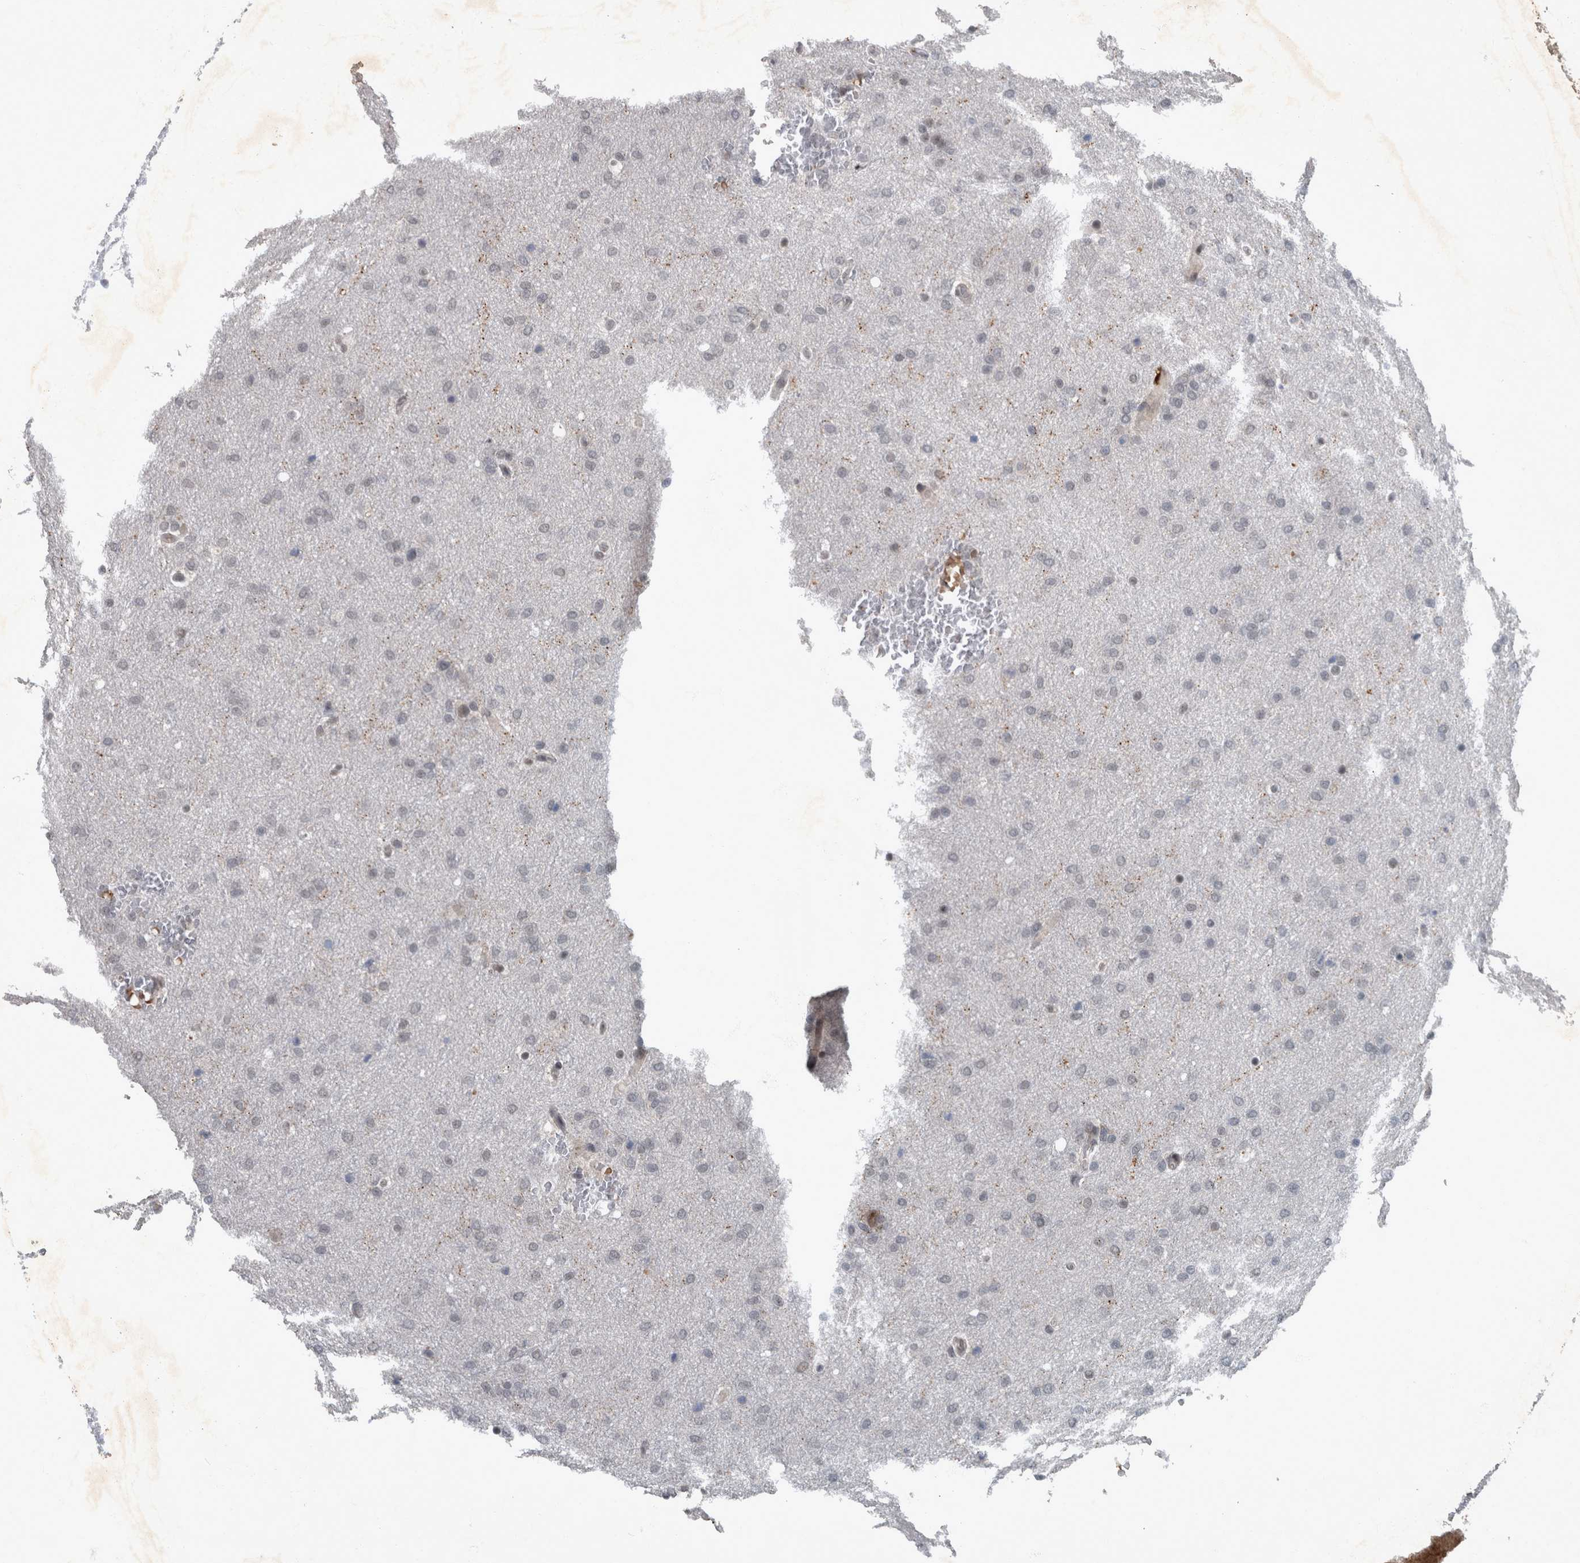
{"staining": {"intensity": "weak", "quantity": "<25%", "location": "nuclear"}, "tissue": "glioma", "cell_type": "Tumor cells", "image_type": "cancer", "snomed": [{"axis": "morphology", "description": "Glioma, malignant, Low grade"}, {"axis": "topography", "description": "Brain"}], "caption": "Immunohistochemistry (IHC) histopathology image of human malignant glioma (low-grade) stained for a protein (brown), which displays no staining in tumor cells.", "gene": "WDR33", "patient": {"sex": "female", "age": 37}}